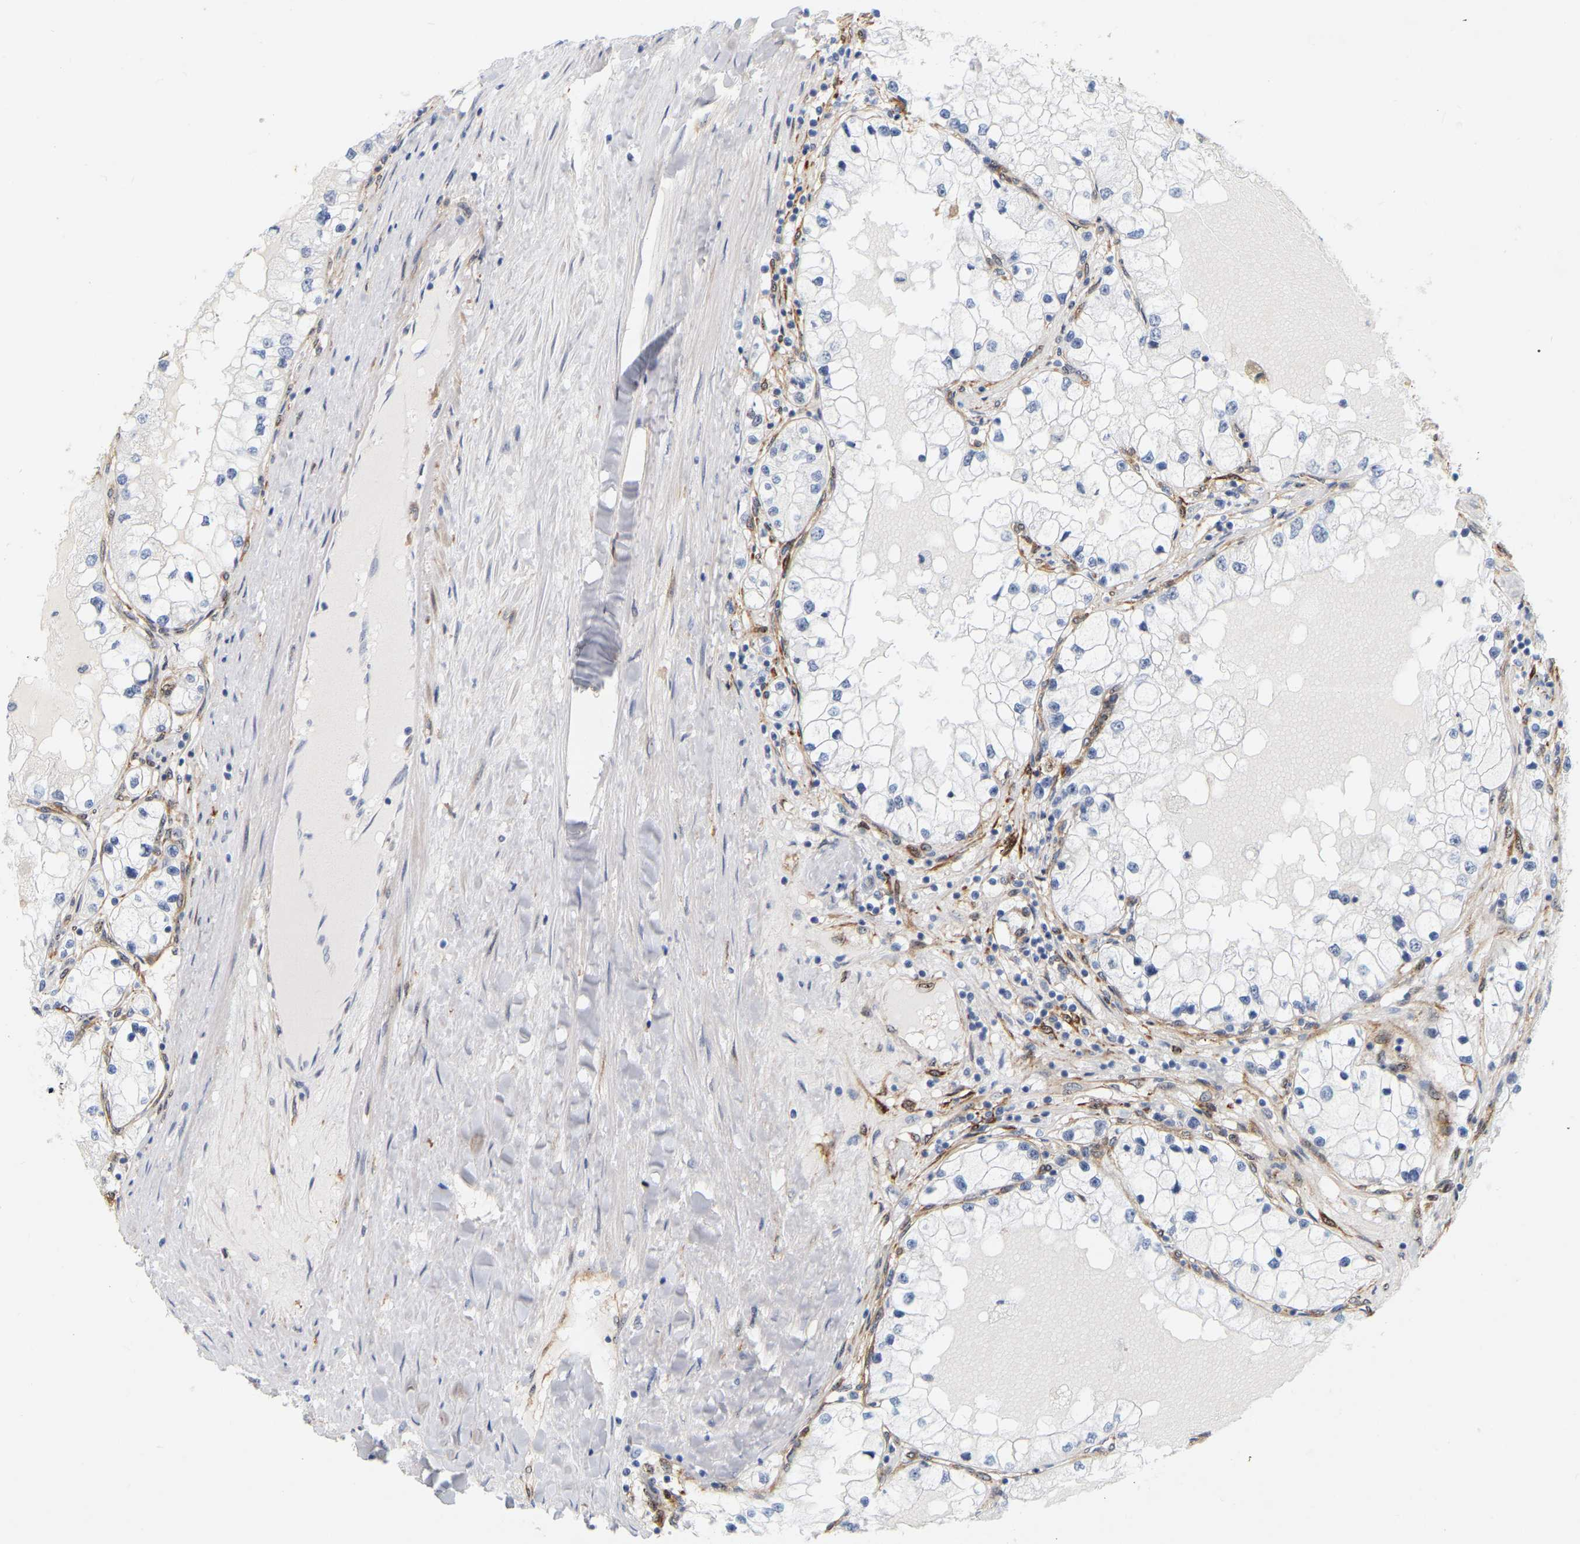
{"staining": {"intensity": "negative", "quantity": "none", "location": "none"}, "tissue": "renal cancer", "cell_type": "Tumor cells", "image_type": "cancer", "snomed": [{"axis": "morphology", "description": "Adenocarcinoma, NOS"}, {"axis": "topography", "description": "Kidney"}], "caption": "A photomicrograph of renal adenocarcinoma stained for a protein displays no brown staining in tumor cells.", "gene": "RAPH1", "patient": {"sex": "male", "age": 68}}